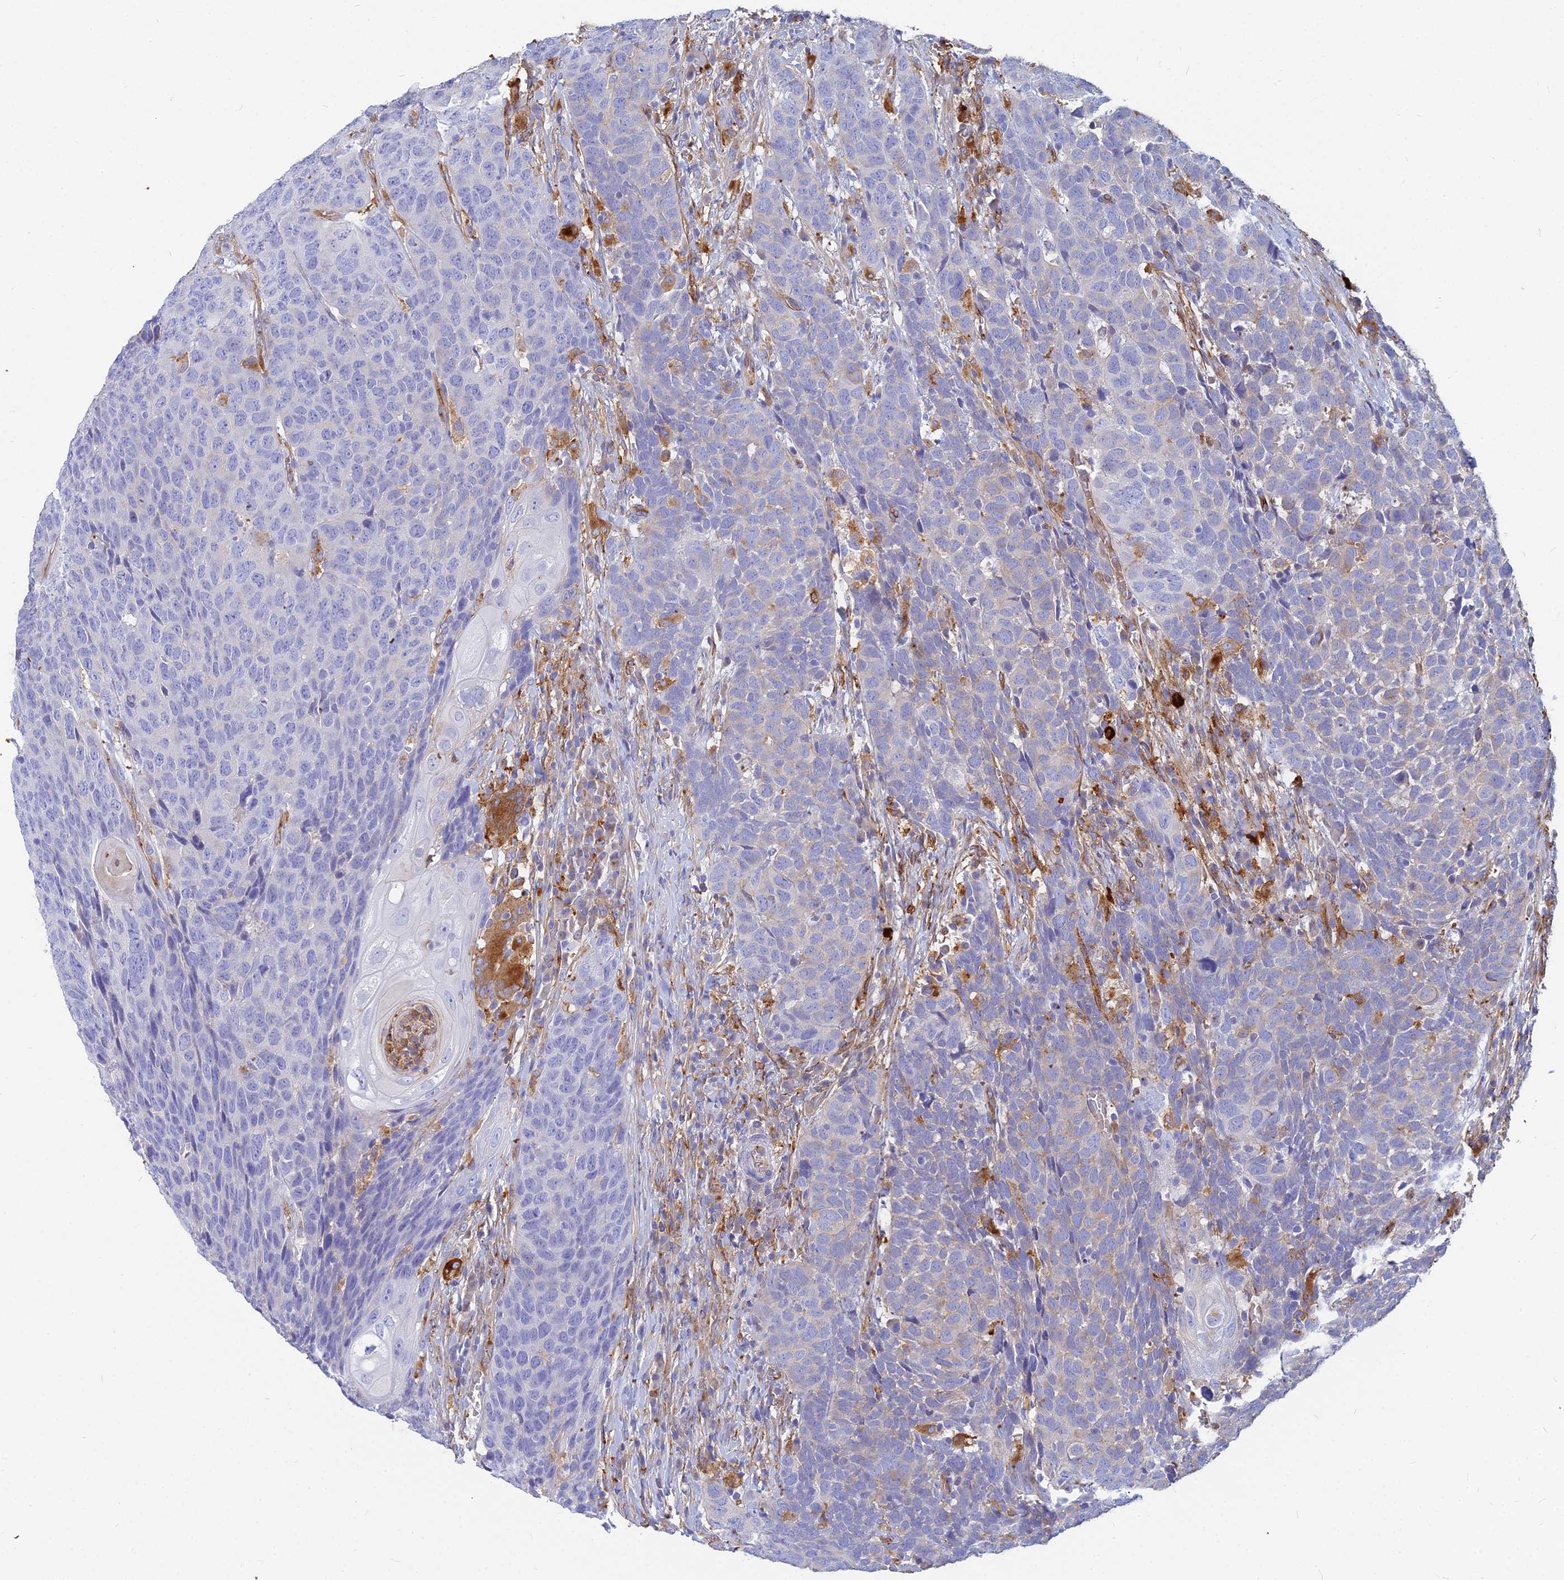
{"staining": {"intensity": "negative", "quantity": "none", "location": "none"}, "tissue": "head and neck cancer", "cell_type": "Tumor cells", "image_type": "cancer", "snomed": [{"axis": "morphology", "description": "Squamous cell carcinoma, NOS"}, {"axis": "topography", "description": "Head-Neck"}], "caption": "This is an IHC histopathology image of human head and neck cancer. There is no staining in tumor cells.", "gene": "VAT1", "patient": {"sex": "male", "age": 66}}